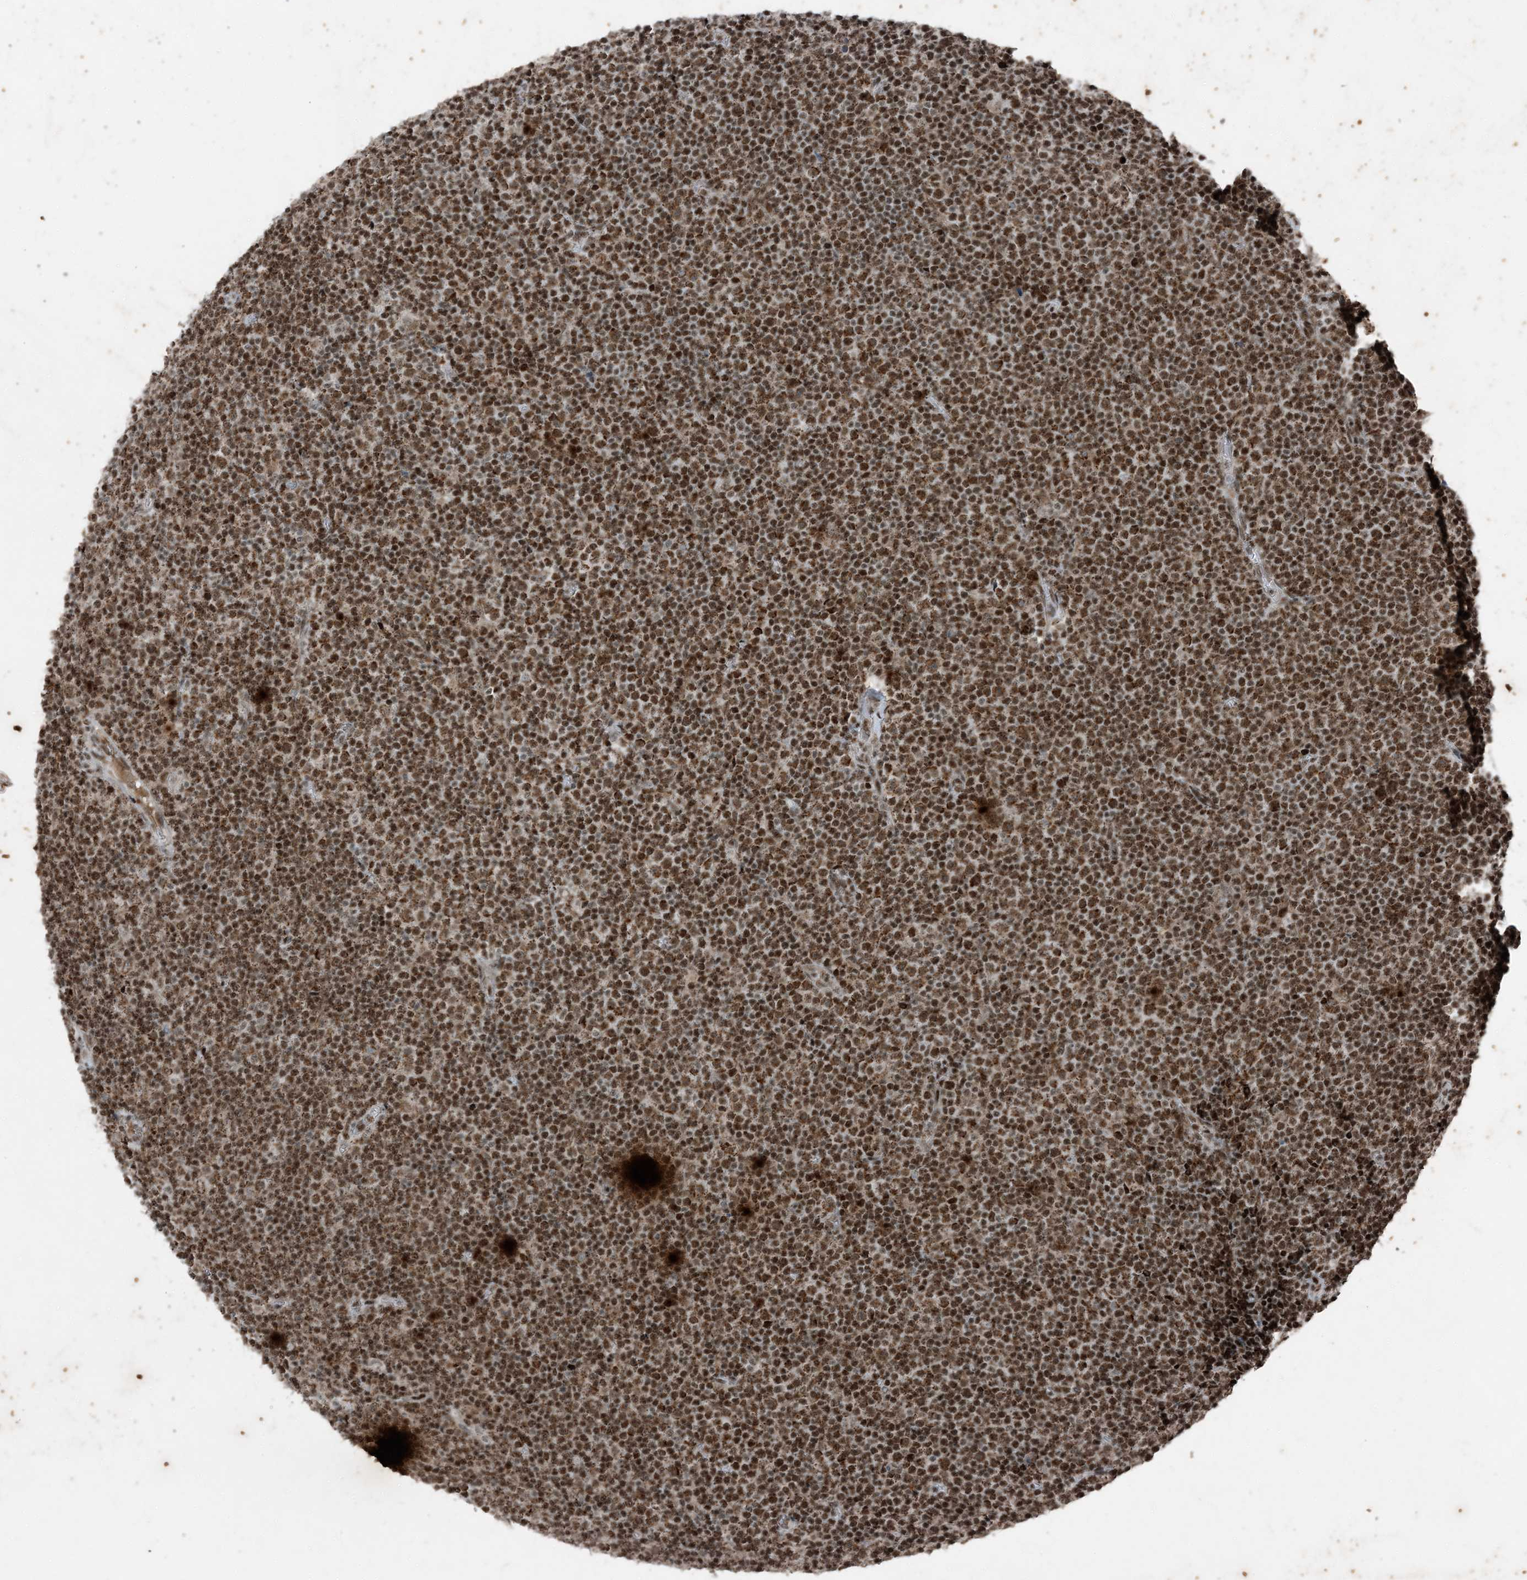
{"staining": {"intensity": "moderate", "quantity": ">75%", "location": "nuclear"}, "tissue": "lymphoma", "cell_type": "Tumor cells", "image_type": "cancer", "snomed": [{"axis": "morphology", "description": "Malignant lymphoma, non-Hodgkin's type, Low grade"}, {"axis": "topography", "description": "Lymph node"}], "caption": "Immunohistochemical staining of lymphoma exhibits moderate nuclear protein staining in about >75% of tumor cells.", "gene": "TADA2B", "patient": {"sex": "female", "age": 67}}